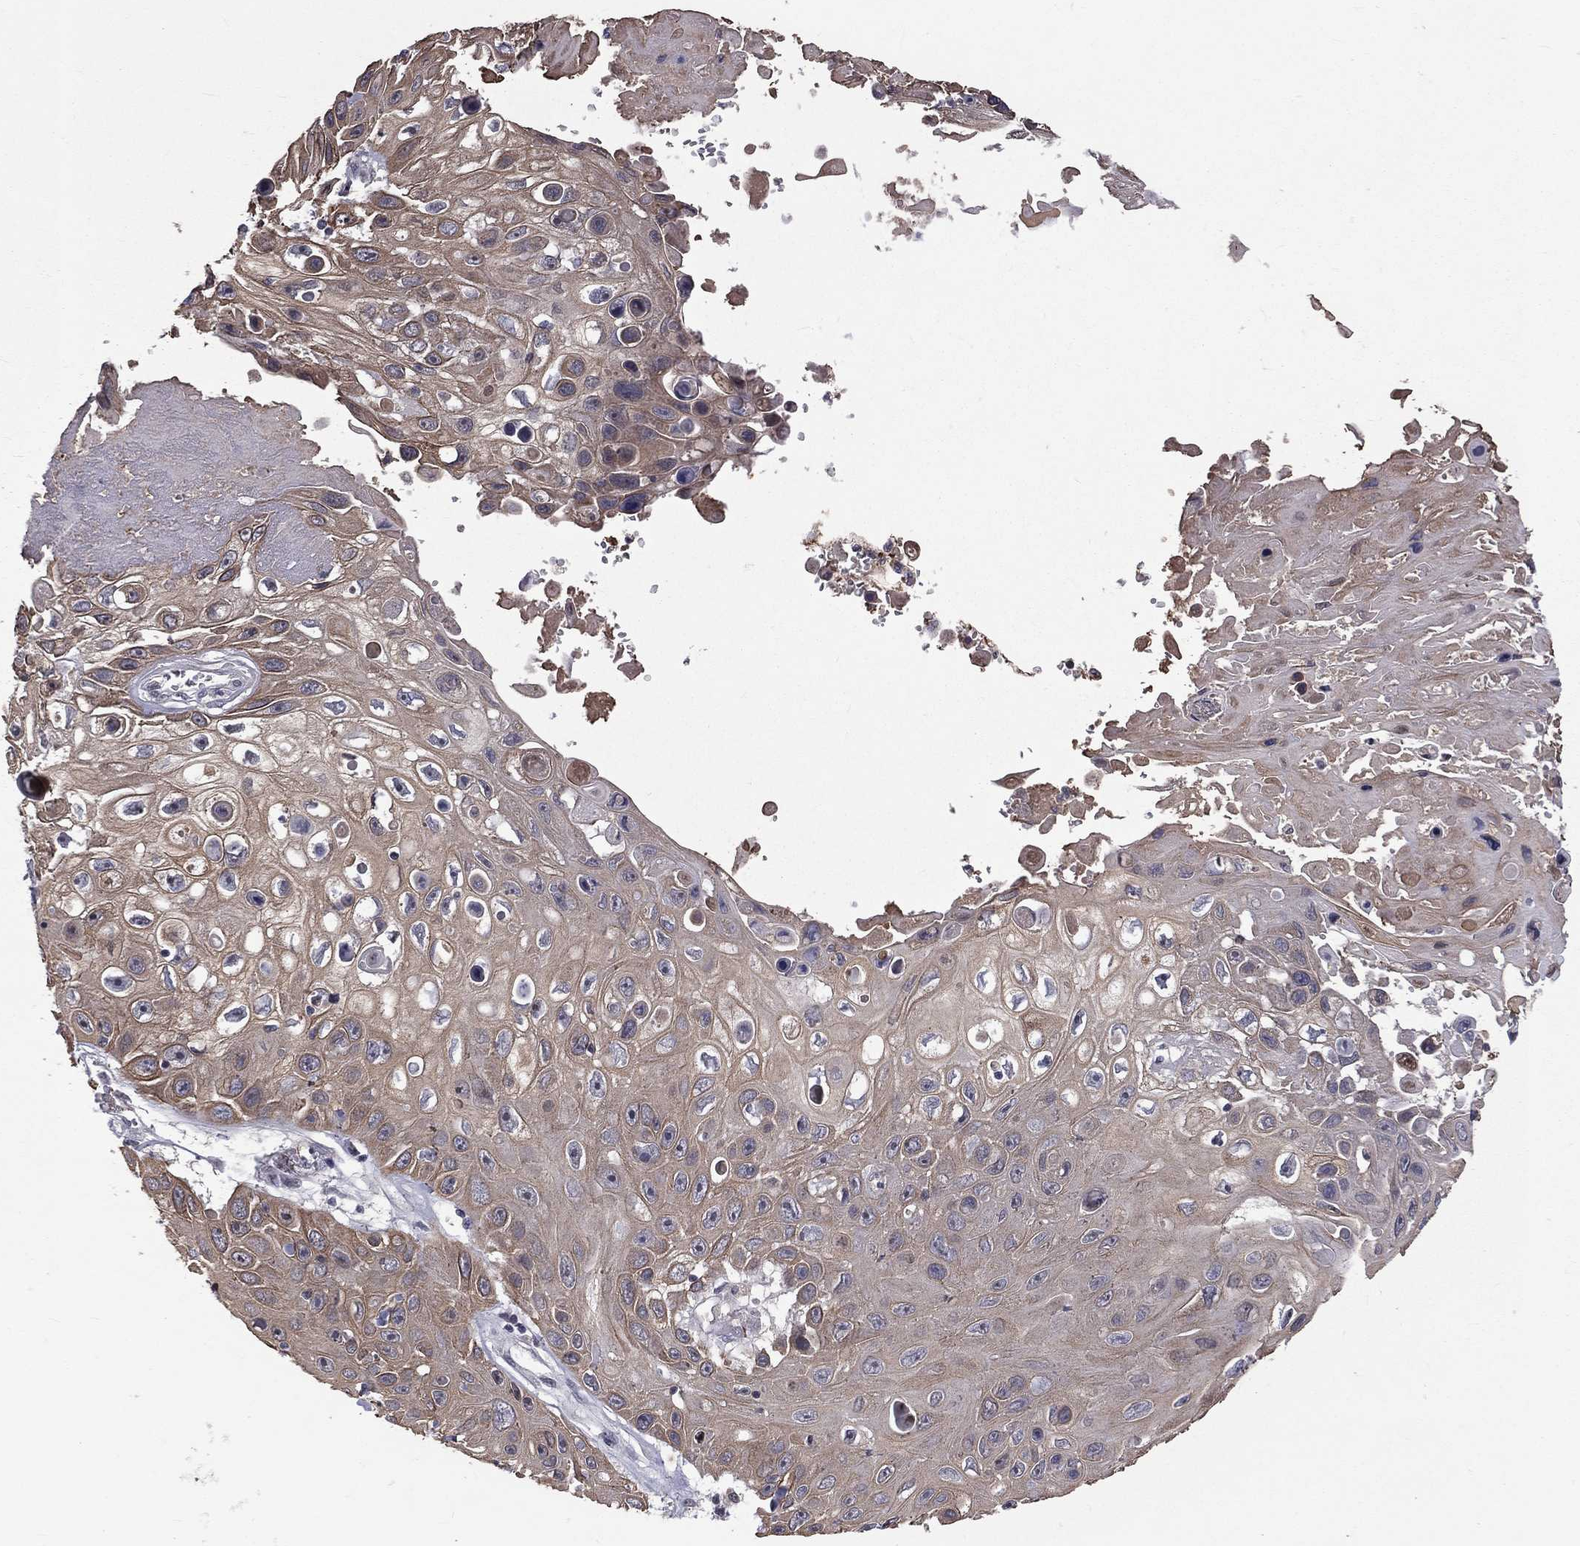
{"staining": {"intensity": "moderate", "quantity": "25%-75%", "location": "cytoplasmic/membranous"}, "tissue": "skin cancer", "cell_type": "Tumor cells", "image_type": "cancer", "snomed": [{"axis": "morphology", "description": "Squamous cell carcinoma, NOS"}, {"axis": "topography", "description": "Skin"}], "caption": "This is an image of immunohistochemistry staining of skin cancer, which shows moderate expression in the cytoplasmic/membranous of tumor cells.", "gene": "DSG4", "patient": {"sex": "male", "age": 82}}